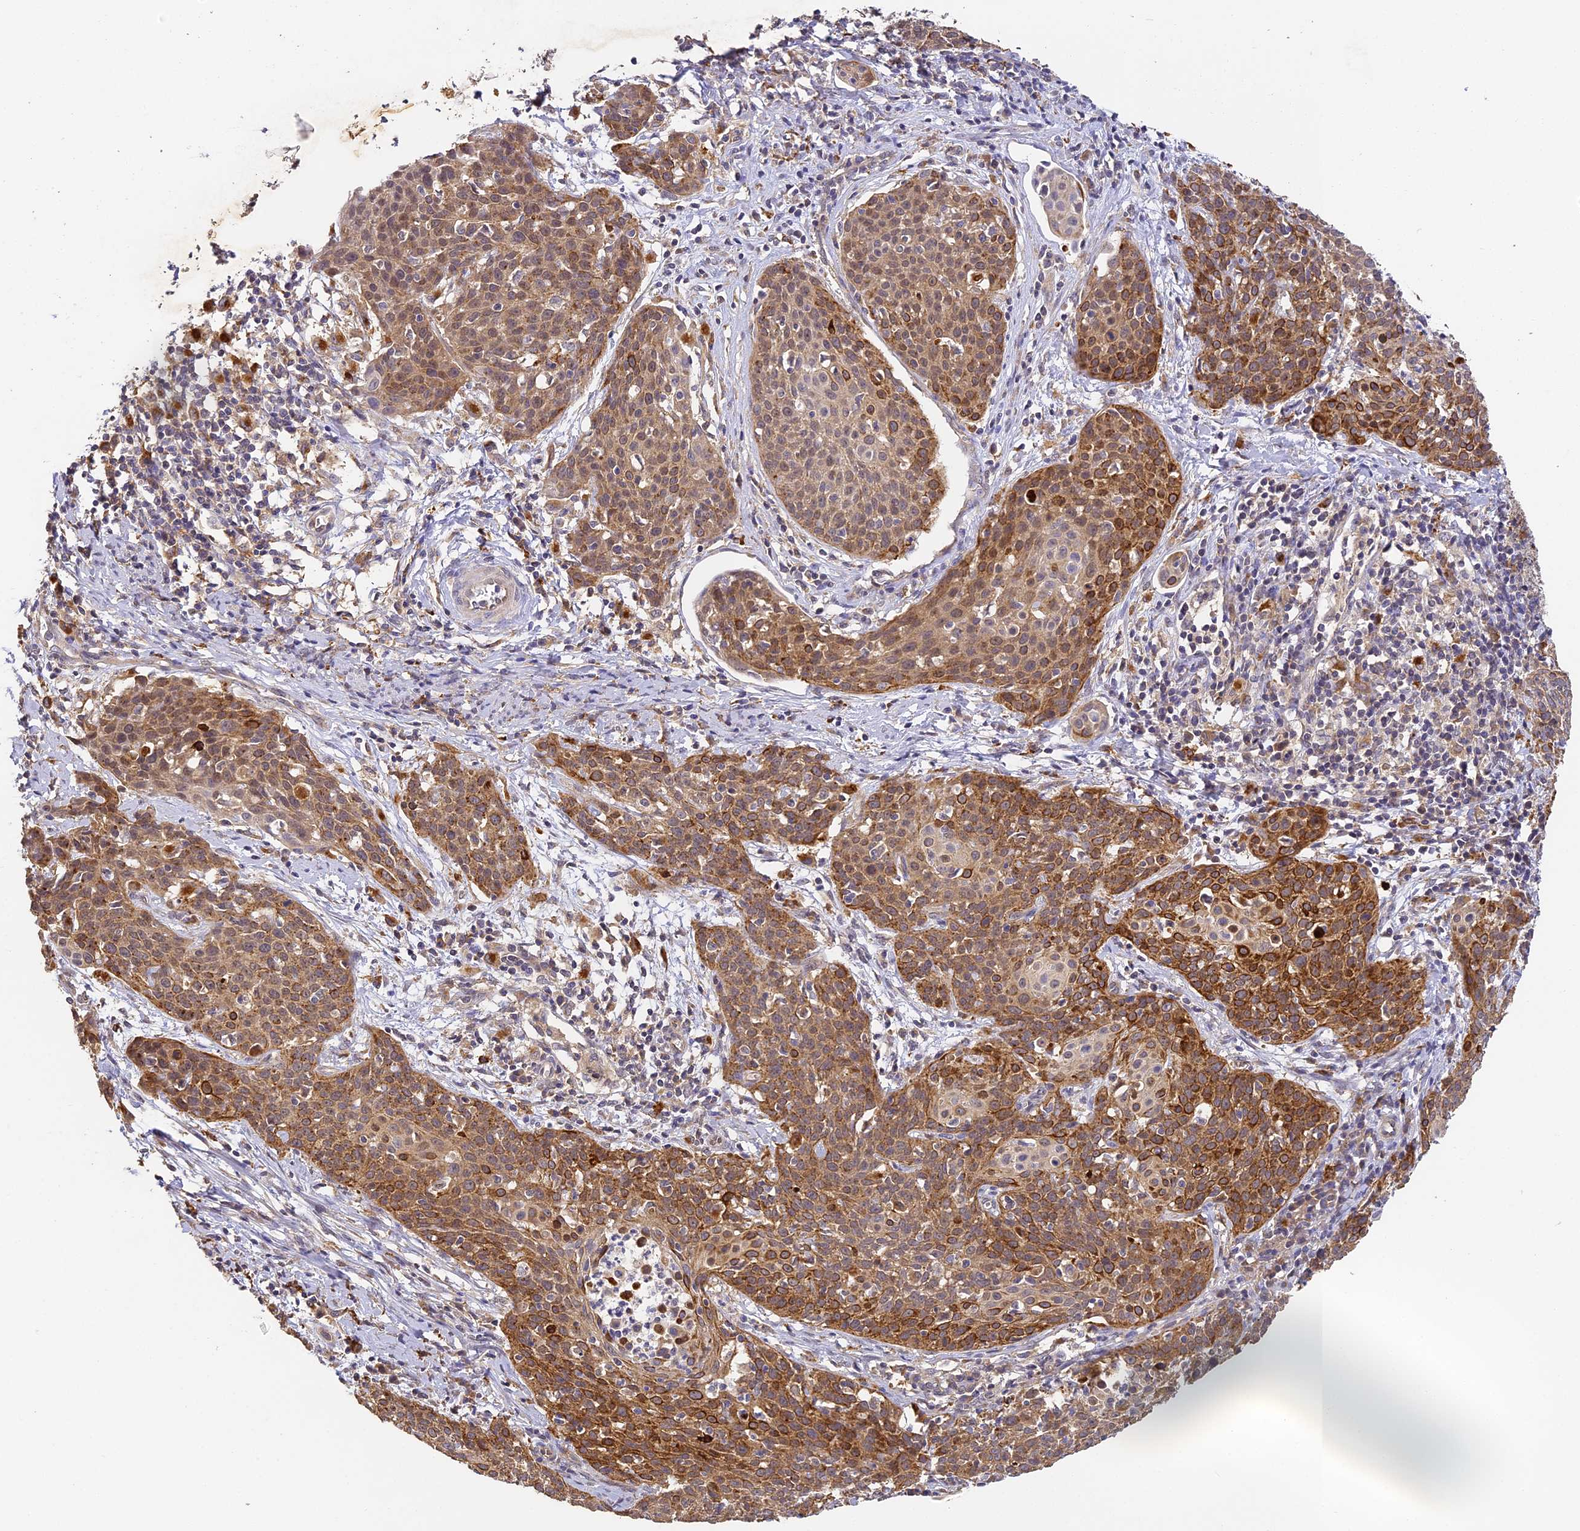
{"staining": {"intensity": "strong", "quantity": ">75%", "location": "cytoplasmic/membranous,nuclear"}, "tissue": "cervical cancer", "cell_type": "Tumor cells", "image_type": "cancer", "snomed": [{"axis": "morphology", "description": "Squamous cell carcinoma, NOS"}, {"axis": "topography", "description": "Cervix"}], "caption": "A histopathology image of cervical cancer stained for a protein reveals strong cytoplasmic/membranous and nuclear brown staining in tumor cells.", "gene": "YAE1", "patient": {"sex": "female", "age": 38}}